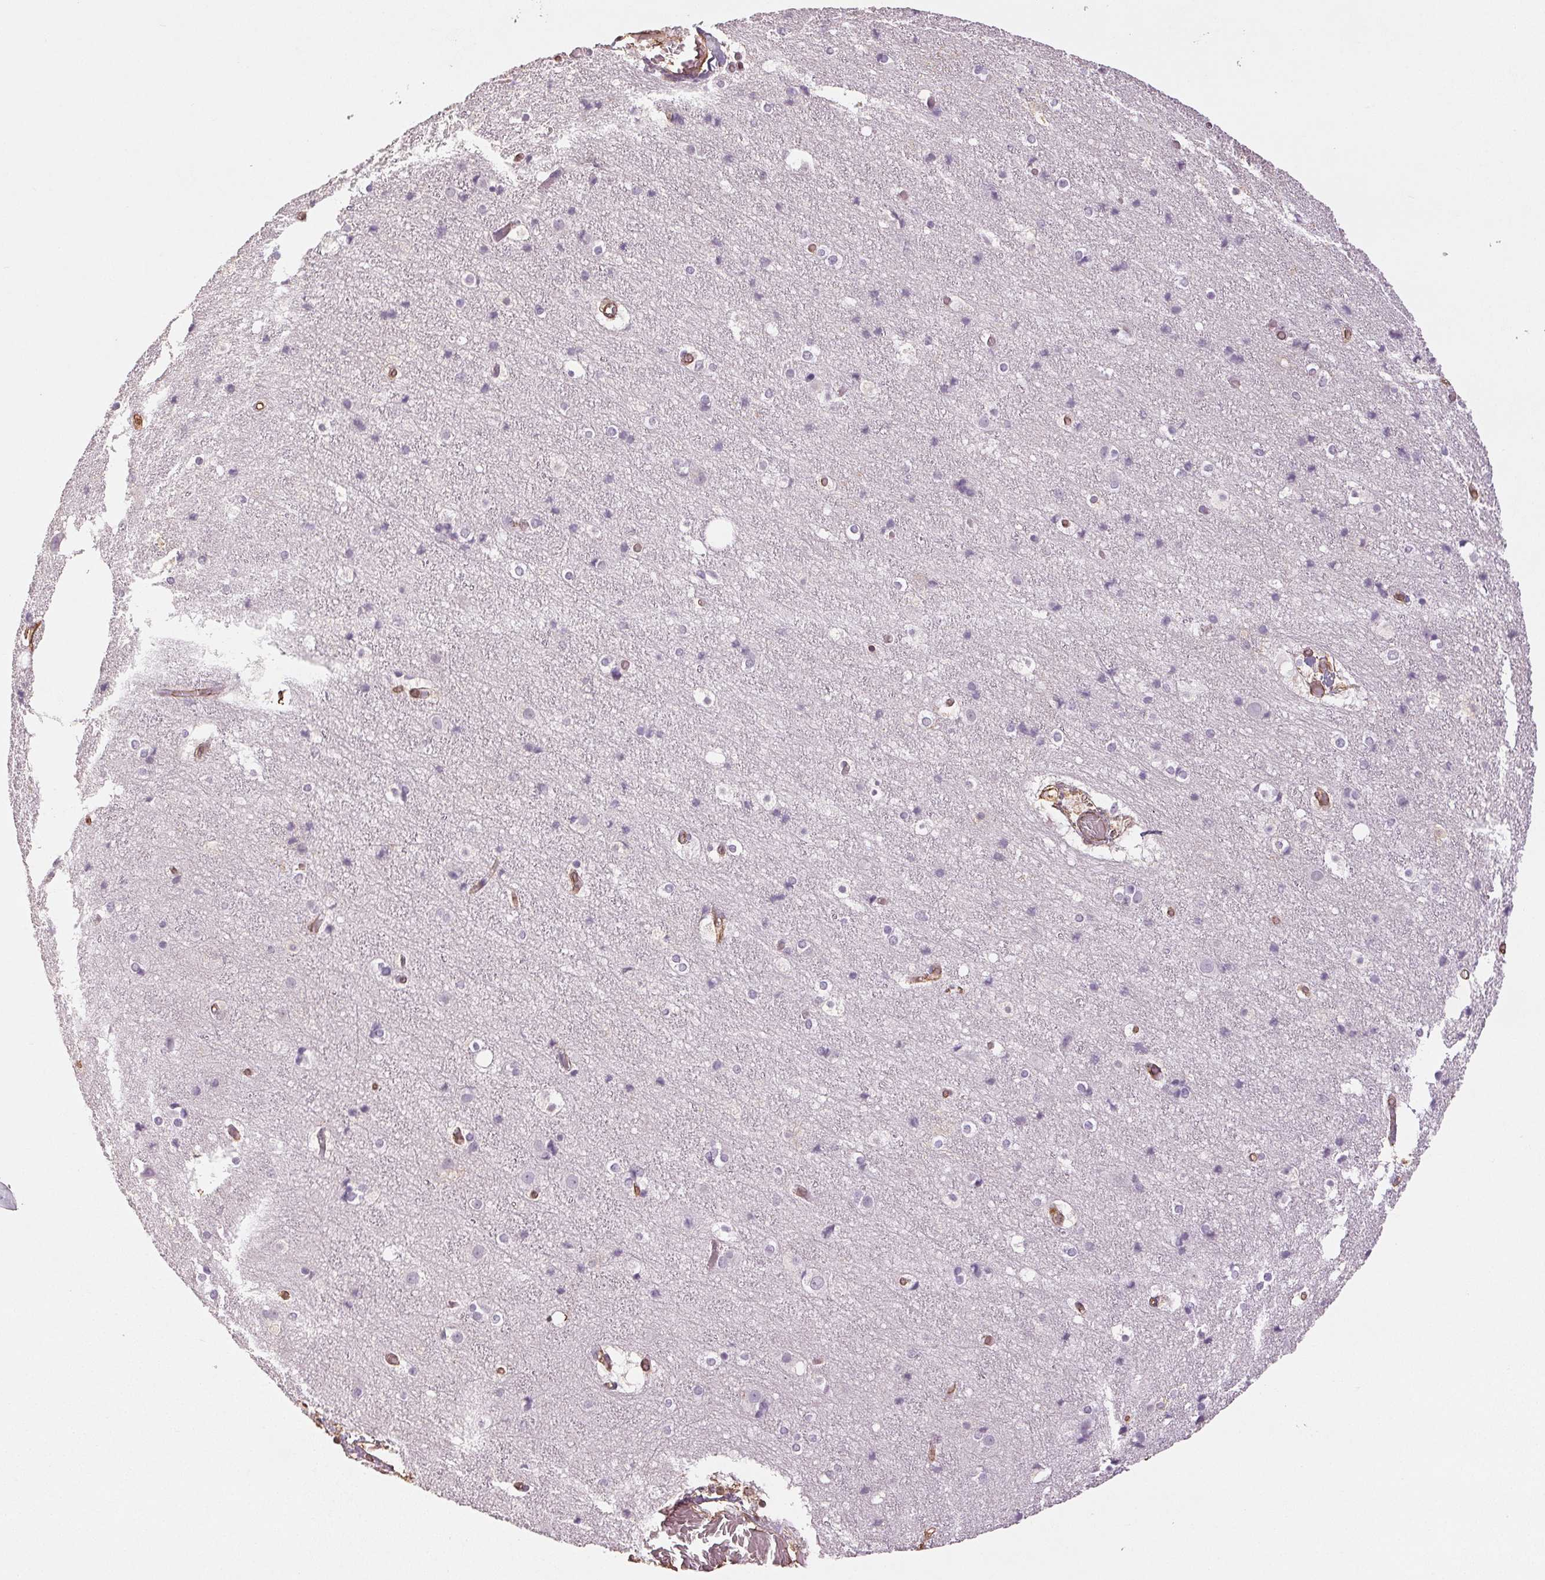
{"staining": {"intensity": "weak", "quantity": "25%-75%", "location": "cytoplasmic/membranous"}, "tissue": "cerebral cortex", "cell_type": "Endothelial cells", "image_type": "normal", "snomed": [{"axis": "morphology", "description": "Normal tissue, NOS"}, {"axis": "topography", "description": "Cerebral cortex"}], "caption": "The micrograph reveals immunohistochemical staining of normal cerebral cortex. There is weak cytoplasmic/membranous staining is present in about 25%-75% of endothelial cells.", "gene": "COL7A1", "patient": {"sex": "female", "age": 52}}